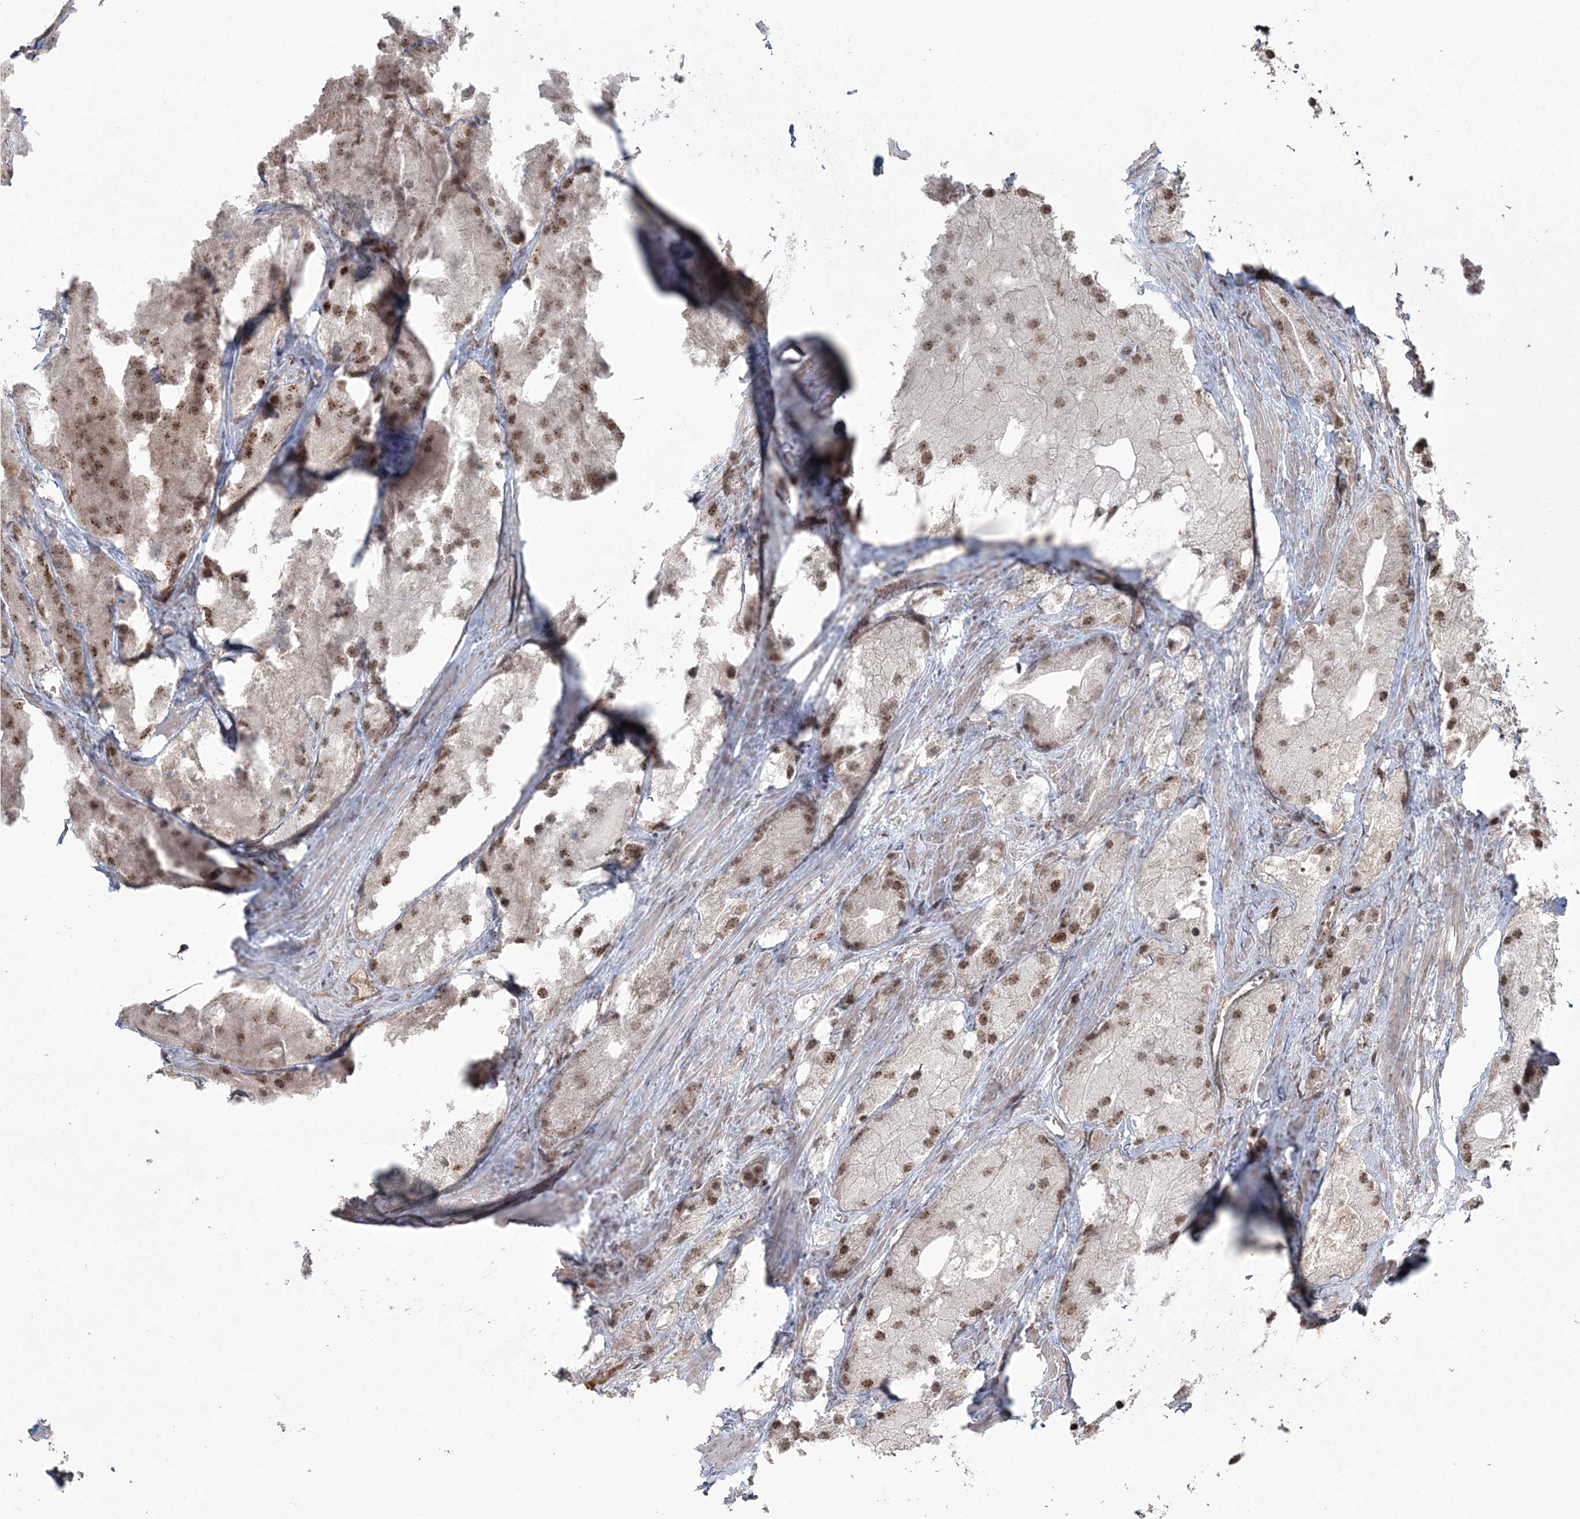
{"staining": {"intensity": "moderate", "quantity": ">75%", "location": "nuclear"}, "tissue": "prostate cancer", "cell_type": "Tumor cells", "image_type": "cancer", "snomed": [{"axis": "morphology", "description": "Adenocarcinoma, Low grade"}, {"axis": "topography", "description": "Prostate"}], "caption": "DAB (3,3'-diaminobenzidine) immunohistochemical staining of prostate cancer (adenocarcinoma (low-grade)) demonstrates moderate nuclear protein staining in approximately >75% of tumor cells.", "gene": "RBM17", "patient": {"sex": "male", "age": 69}}